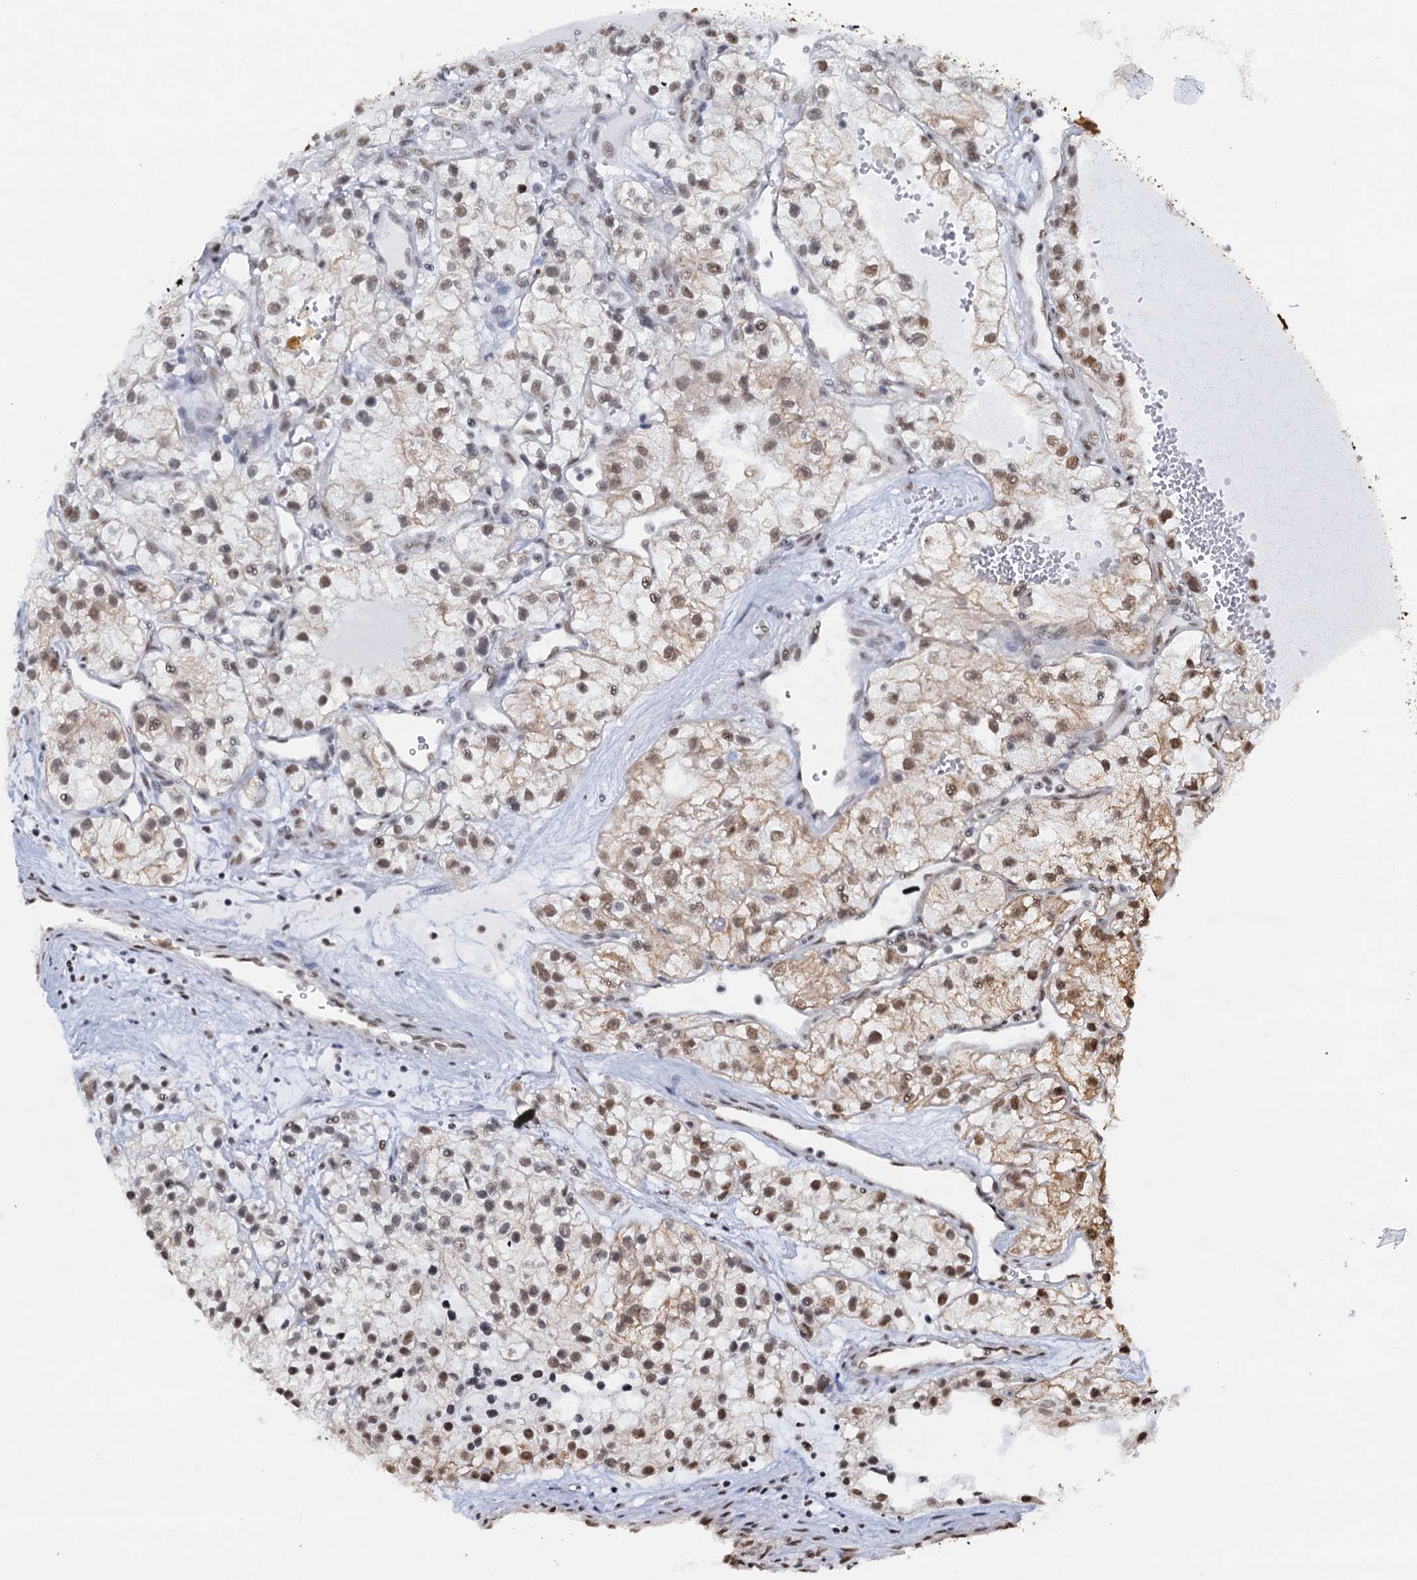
{"staining": {"intensity": "moderate", "quantity": ">75%", "location": "nuclear"}, "tissue": "renal cancer", "cell_type": "Tumor cells", "image_type": "cancer", "snomed": [{"axis": "morphology", "description": "Adenocarcinoma, NOS"}, {"axis": "topography", "description": "Kidney"}], "caption": "About >75% of tumor cells in renal cancer (adenocarcinoma) reveal moderate nuclear protein staining as visualized by brown immunohistochemical staining.", "gene": "ZNF609", "patient": {"sex": "female", "age": 57}}